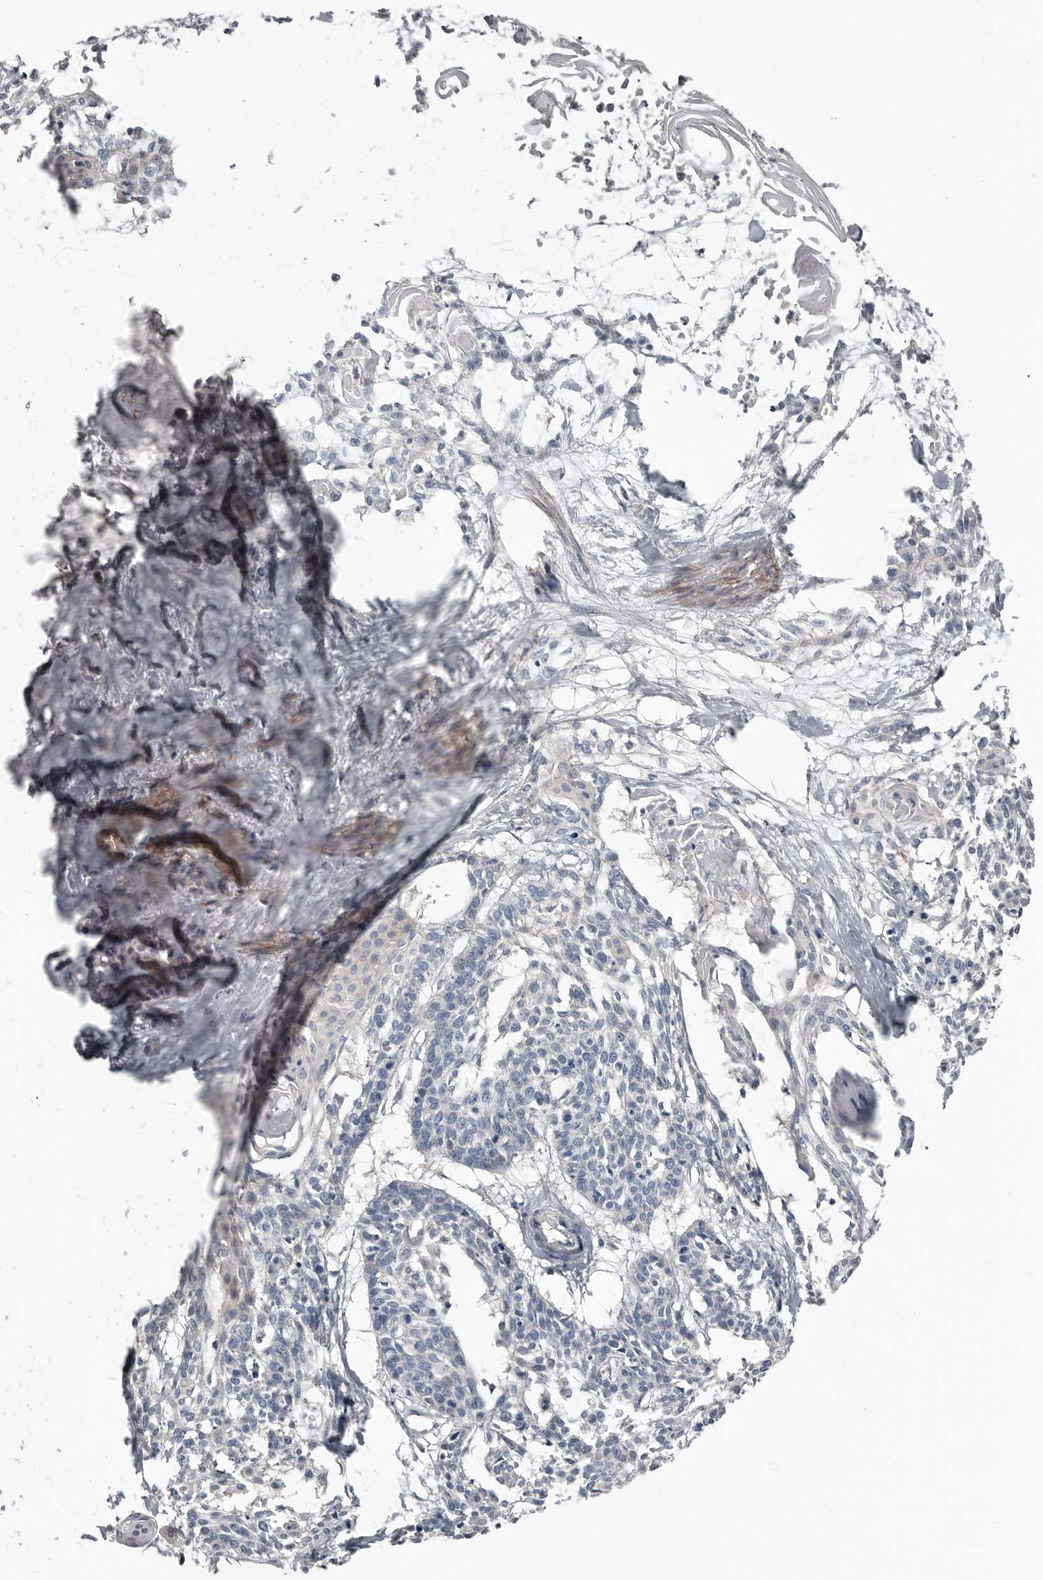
{"staining": {"intensity": "negative", "quantity": "none", "location": "none"}, "tissue": "cervical cancer", "cell_type": "Tumor cells", "image_type": "cancer", "snomed": [{"axis": "morphology", "description": "Squamous cell carcinoma, NOS"}, {"axis": "topography", "description": "Cervix"}], "caption": "Immunohistochemical staining of cervical cancer displays no significant expression in tumor cells. (DAB immunohistochemistry with hematoxylin counter stain).", "gene": "ASRGL1", "patient": {"sex": "female", "age": 57}}